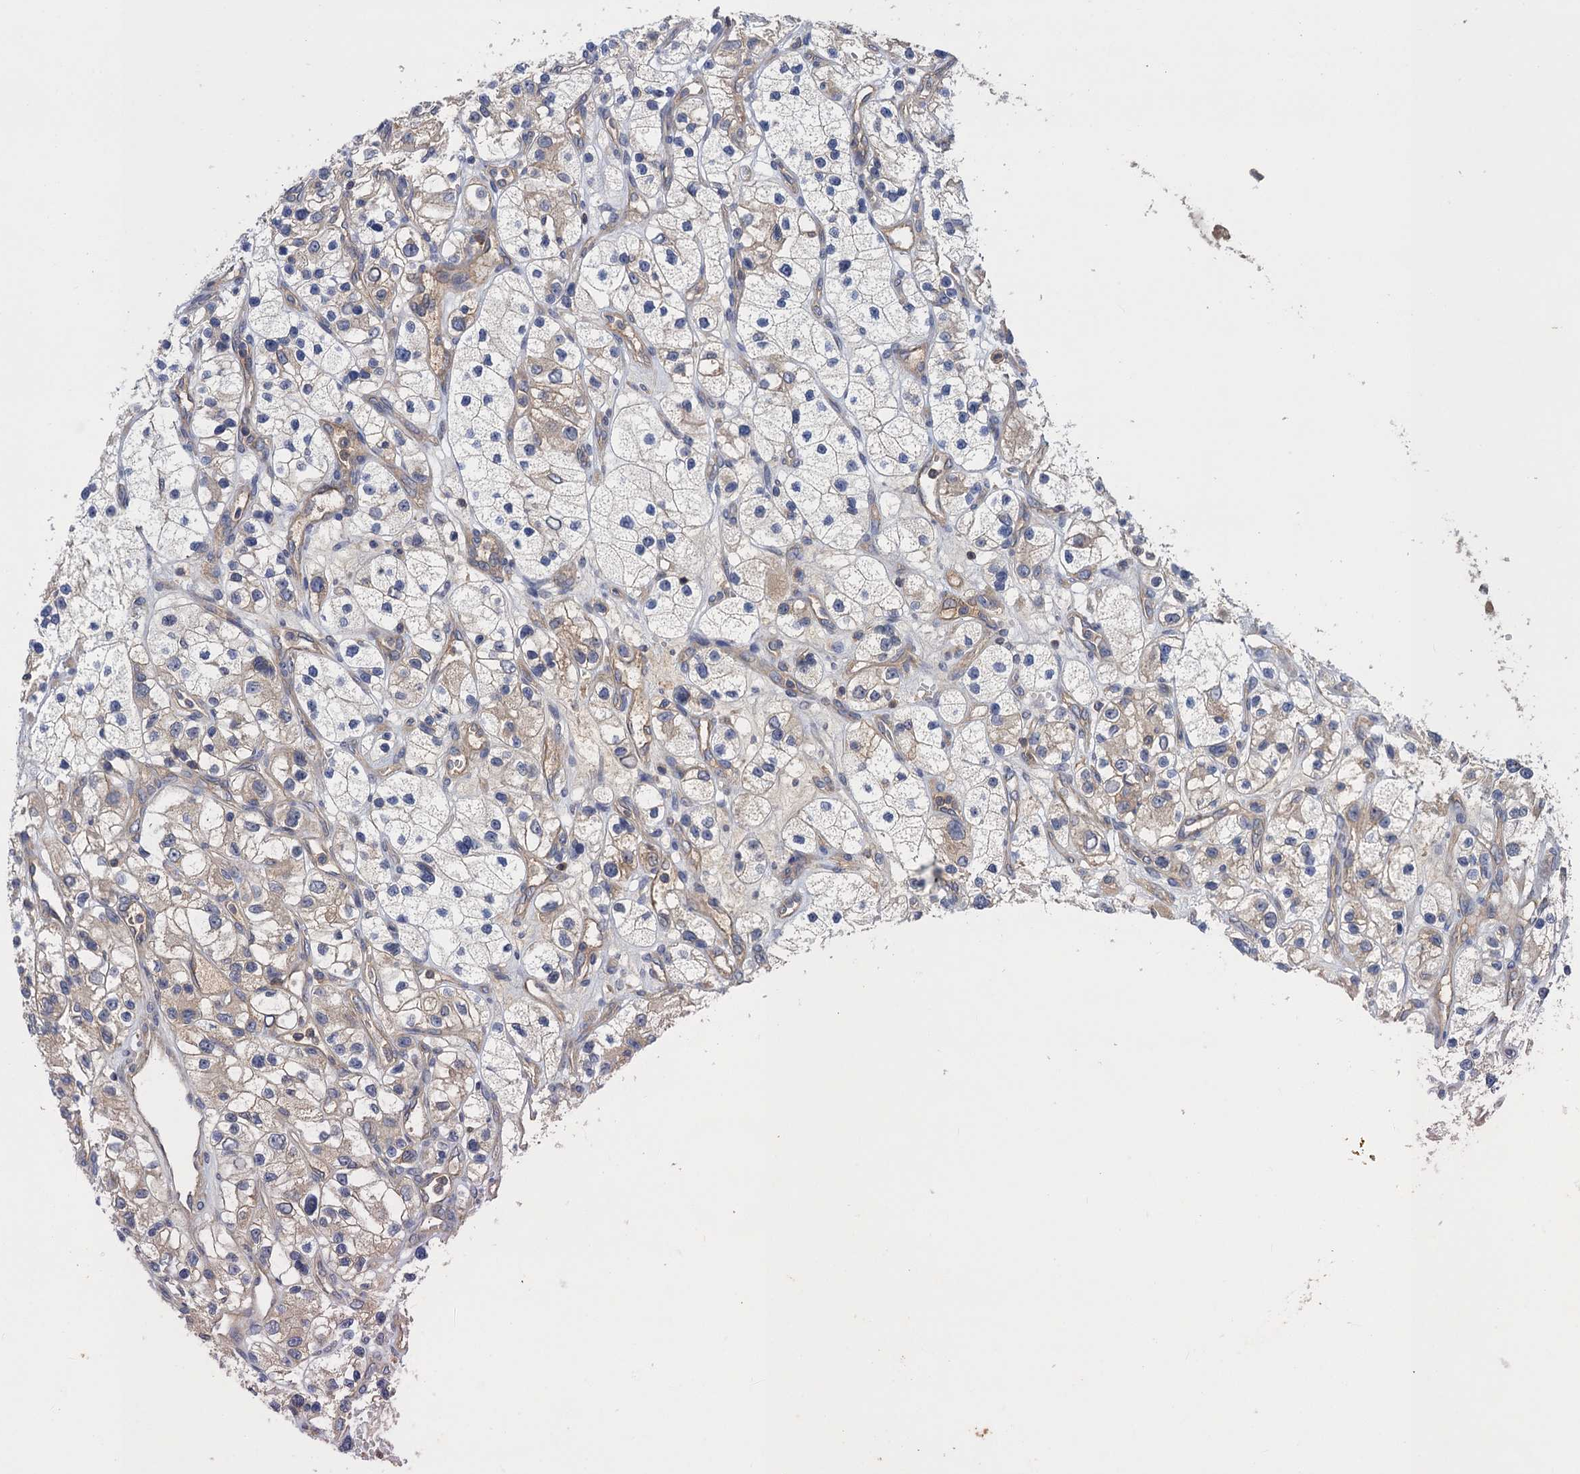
{"staining": {"intensity": "weak", "quantity": "<25%", "location": "cytoplasmic/membranous"}, "tissue": "renal cancer", "cell_type": "Tumor cells", "image_type": "cancer", "snomed": [{"axis": "morphology", "description": "Adenocarcinoma, NOS"}, {"axis": "topography", "description": "Kidney"}], "caption": "Immunohistochemistry (IHC) histopathology image of adenocarcinoma (renal) stained for a protein (brown), which shows no positivity in tumor cells.", "gene": "DGKA", "patient": {"sex": "female", "age": 57}}